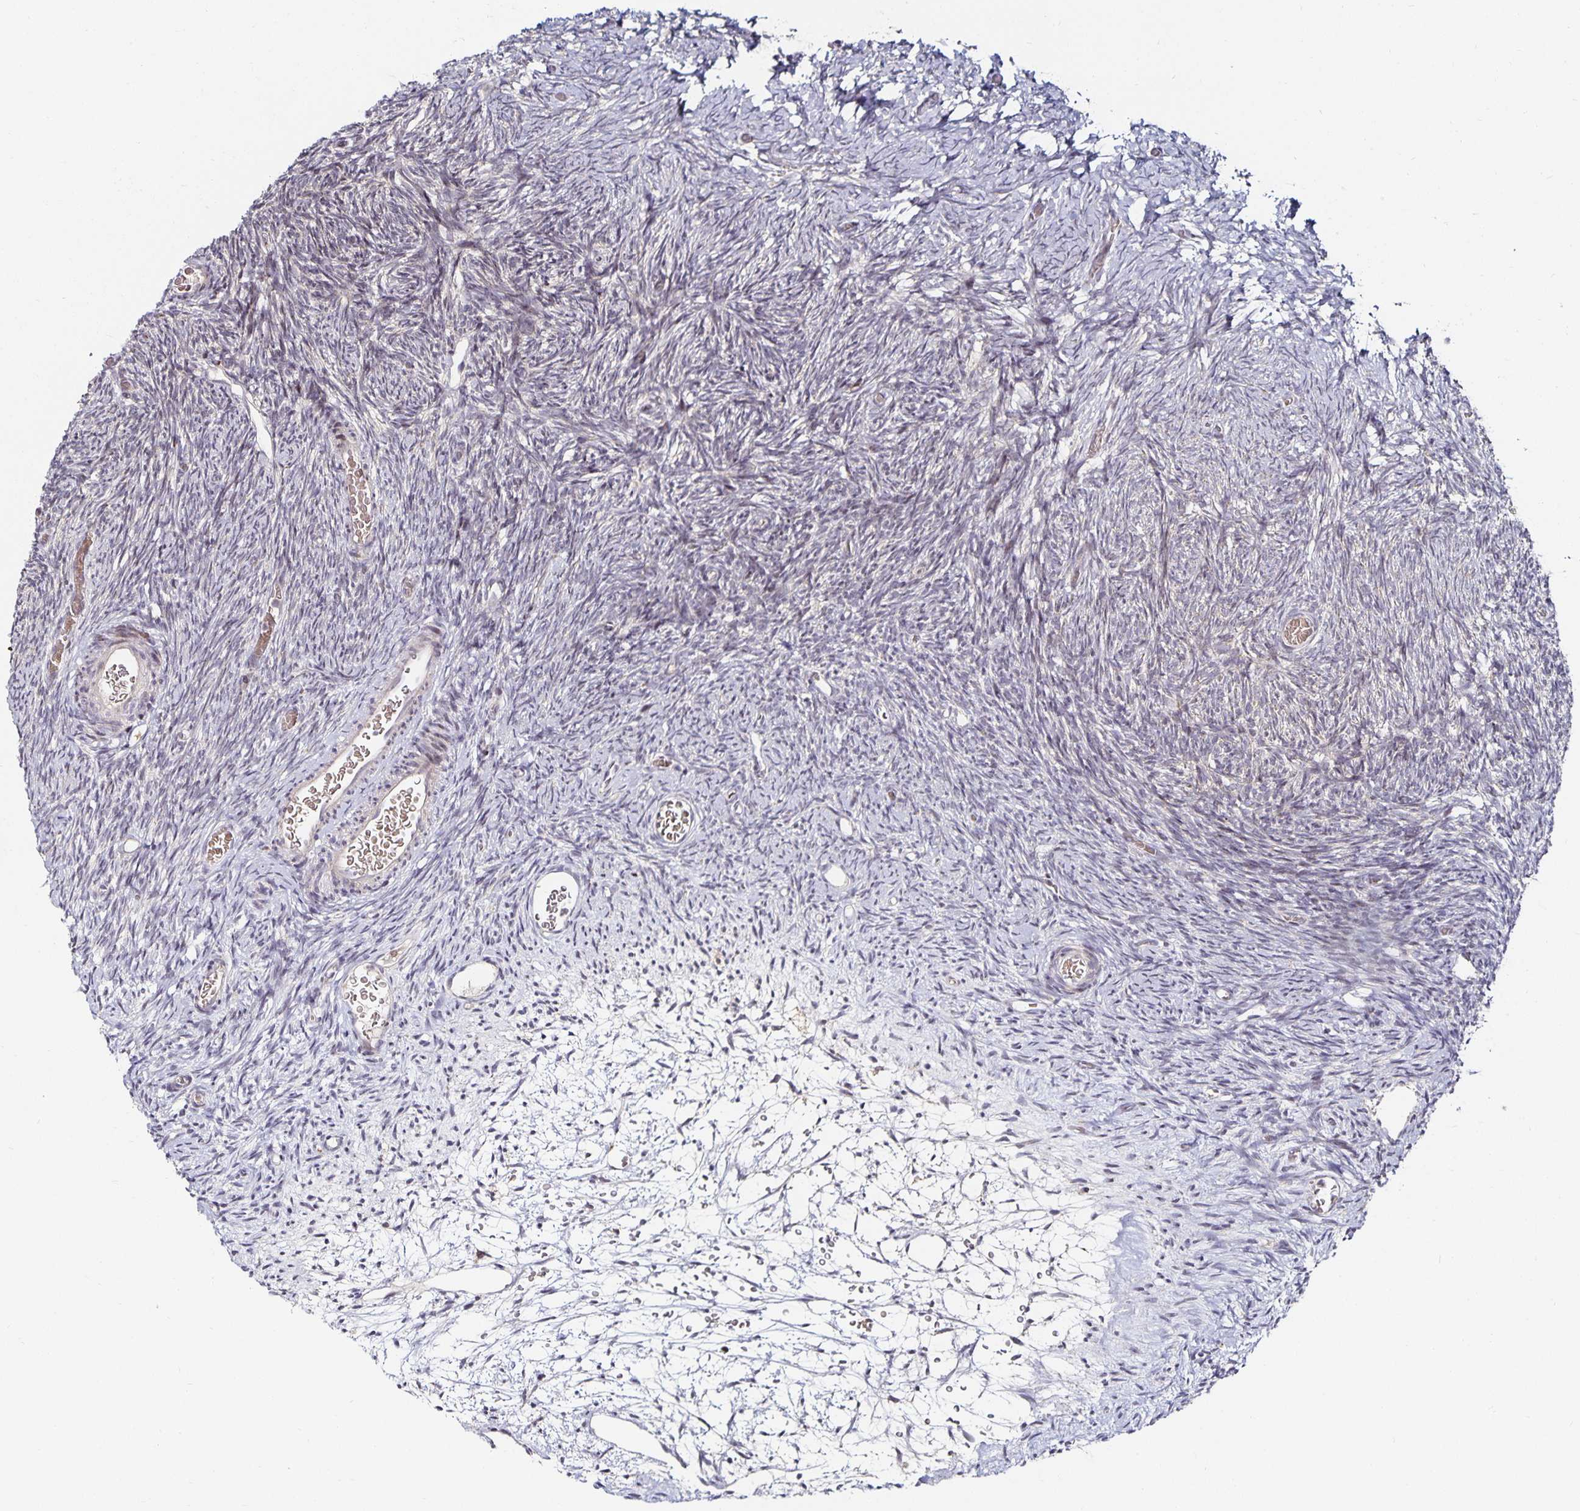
{"staining": {"intensity": "negative", "quantity": "none", "location": "none"}, "tissue": "ovary", "cell_type": "Ovarian stroma cells", "image_type": "normal", "snomed": [{"axis": "morphology", "description": "Normal tissue, NOS"}, {"axis": "topography", "description": "Ovary"}], "caption": "Ovarian stroma cells are negative for brown protein staining in unremarkable ovary. The staining is performed using DAB brown chromogen with nuclei counter-stained in using hematoxylin.", "gene": "ANLN", "patient": {"sex": "female", "age": 39}}